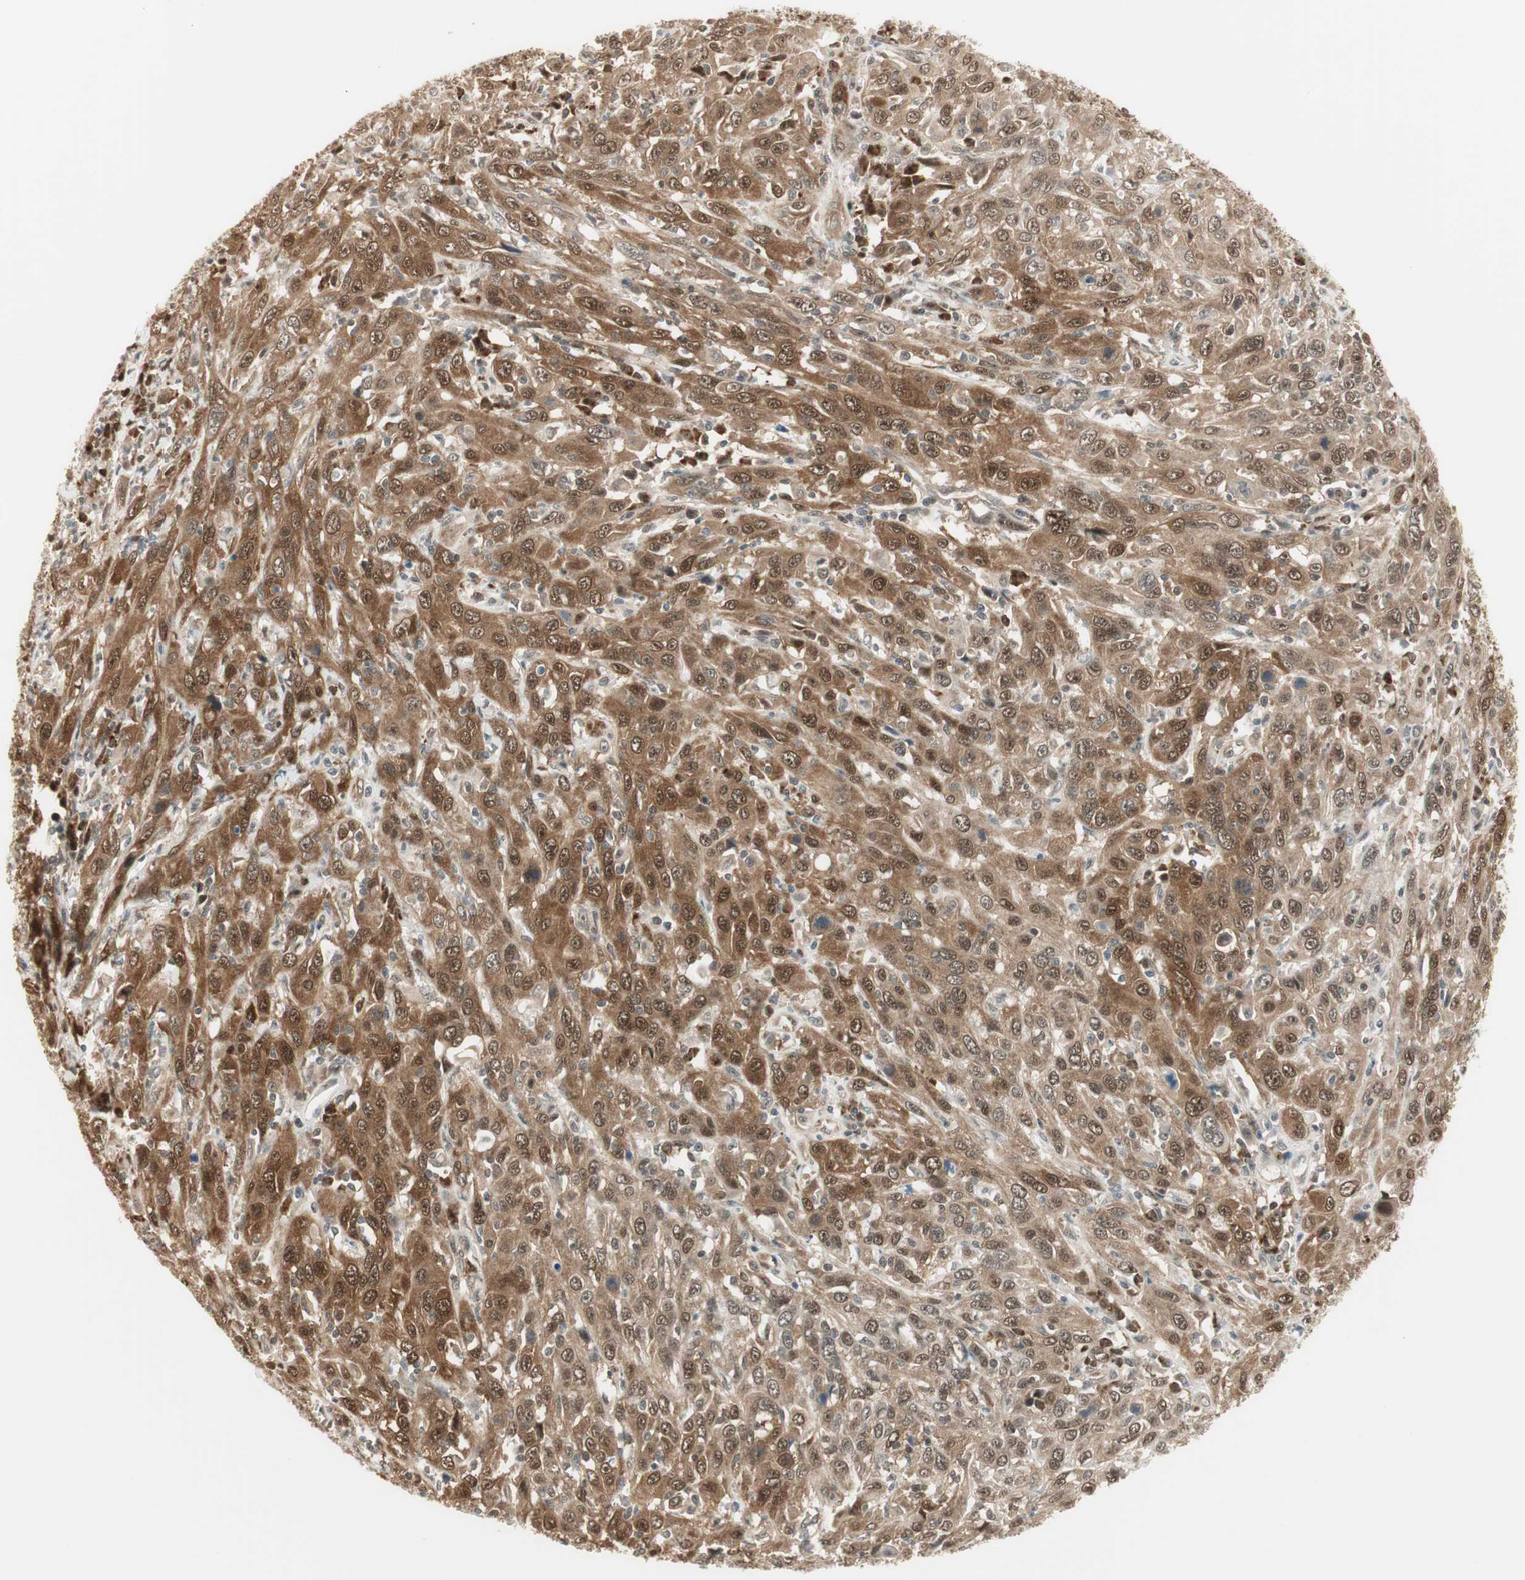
{"staining": {"intensity": "moderate", "quantity": "25%-75%", "location": "cytoplasmic/membranous"}, "tissue": "cervical cancer", "cell_type": "Tumor cells", "image_type": "cancer", "snomed": [{"axis": "morphology", "description": "Squamous cell carcinoma, NOS"}, {"axis": "topography", "description": "Cervix"}], "caption": "This histopathology image demonstrates IHC staining of human cervical squamous cell carcinoma, with medium moderate cytoplasmic/membranous expression in about 25%-75% of tumor cells.", "gene": "IPO5", "patient": {"sex": "female", "age": 46}}